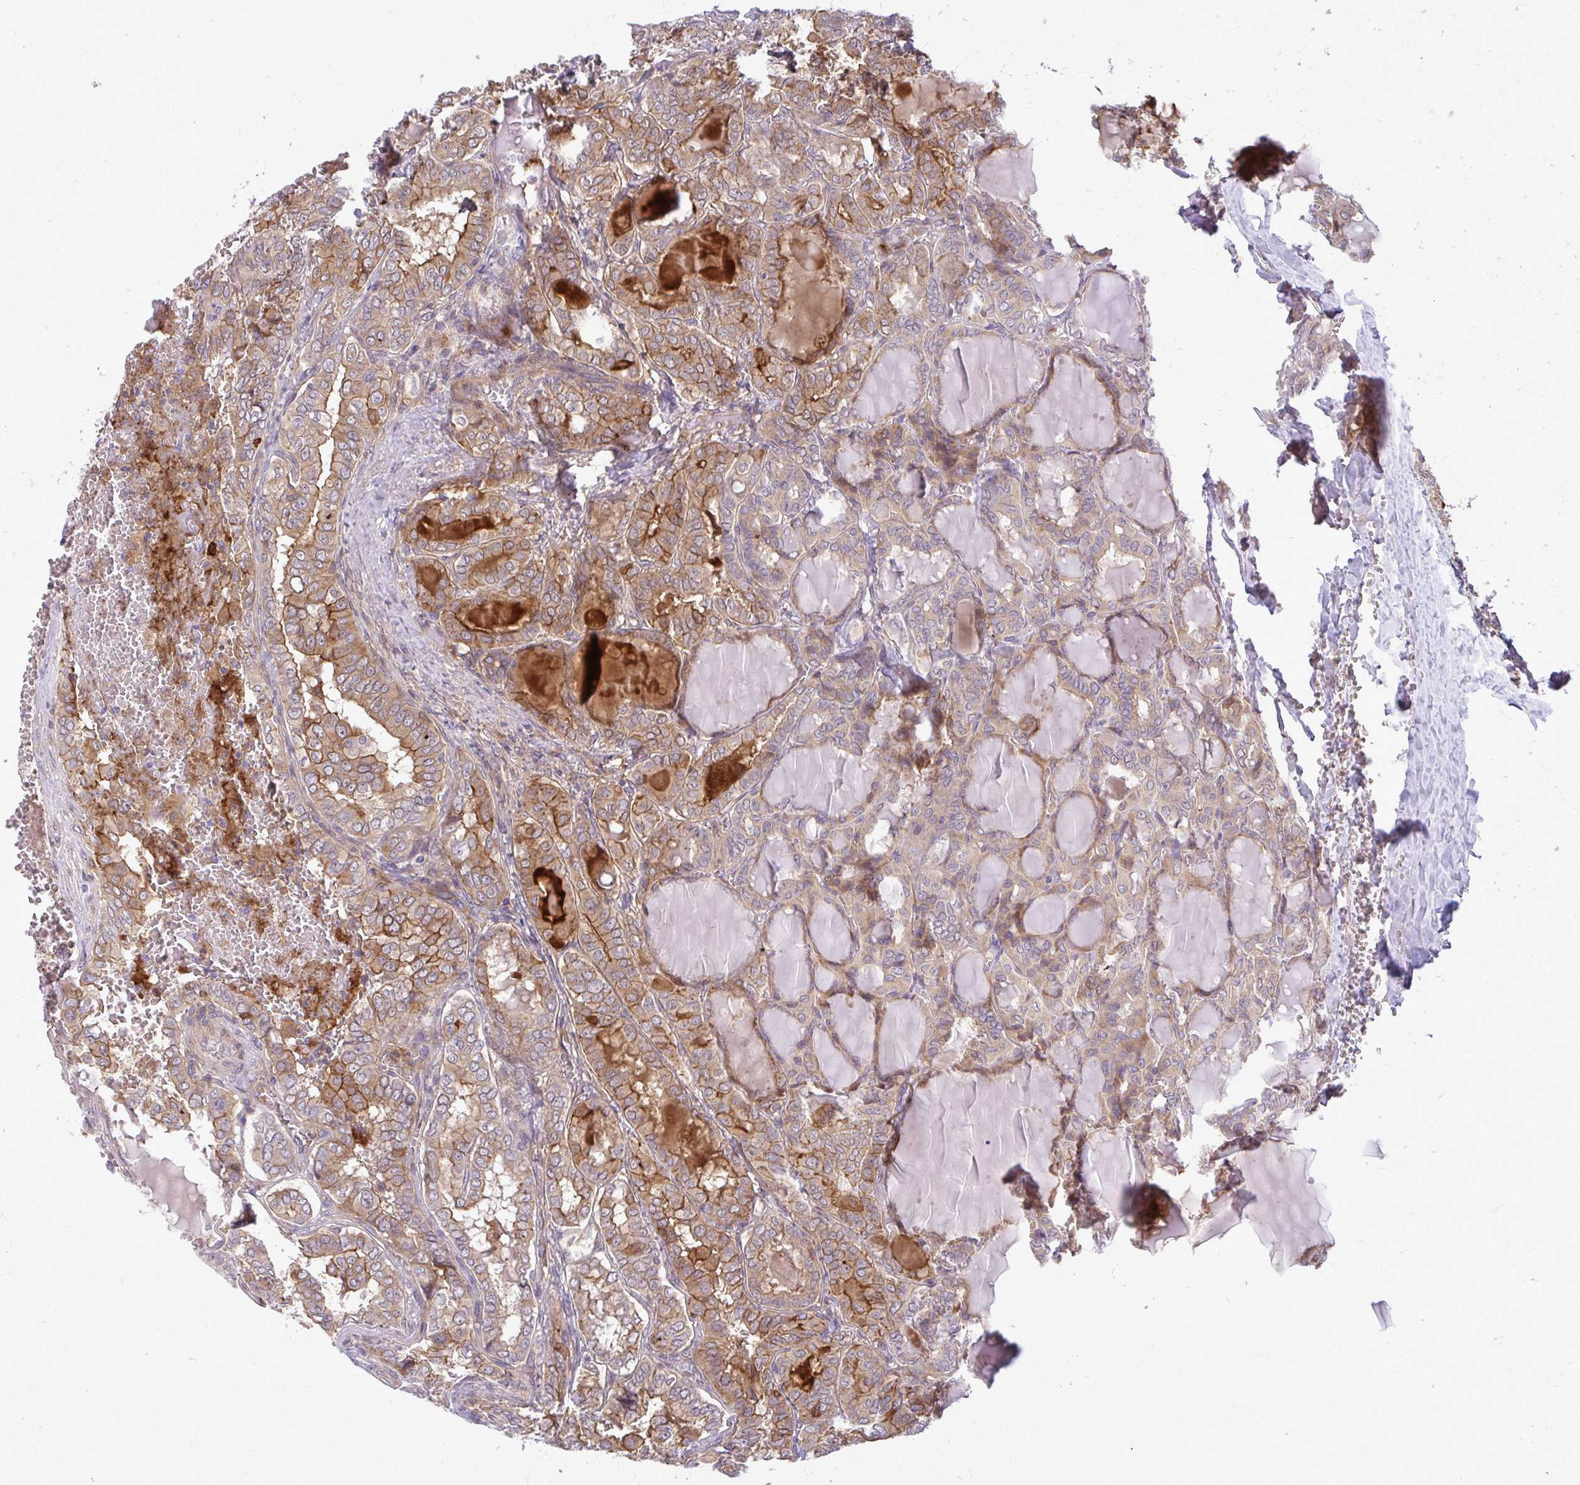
{"staining": {"intensity": "moderate", "quantity": ">75%", "location": "cytoplasmic/membranous"}, "tissue": "thyroid cancer", "cell_type": "Tumor cells", "image_type": "cancer", "snomed": [{"axis": "morphology", "description": "Papillary adenocarcinoma, NOS"}, {"axis": "topography", "description": "Thyroid gland"}], "caption": "Papillary adenocarcinoma (thyroid) stained for a protein shows moderate cytoplasmic/membranous positivity in tumor cells.", "gene": "OXNAD1", "patient": {"sex": "female", "age": 46}}